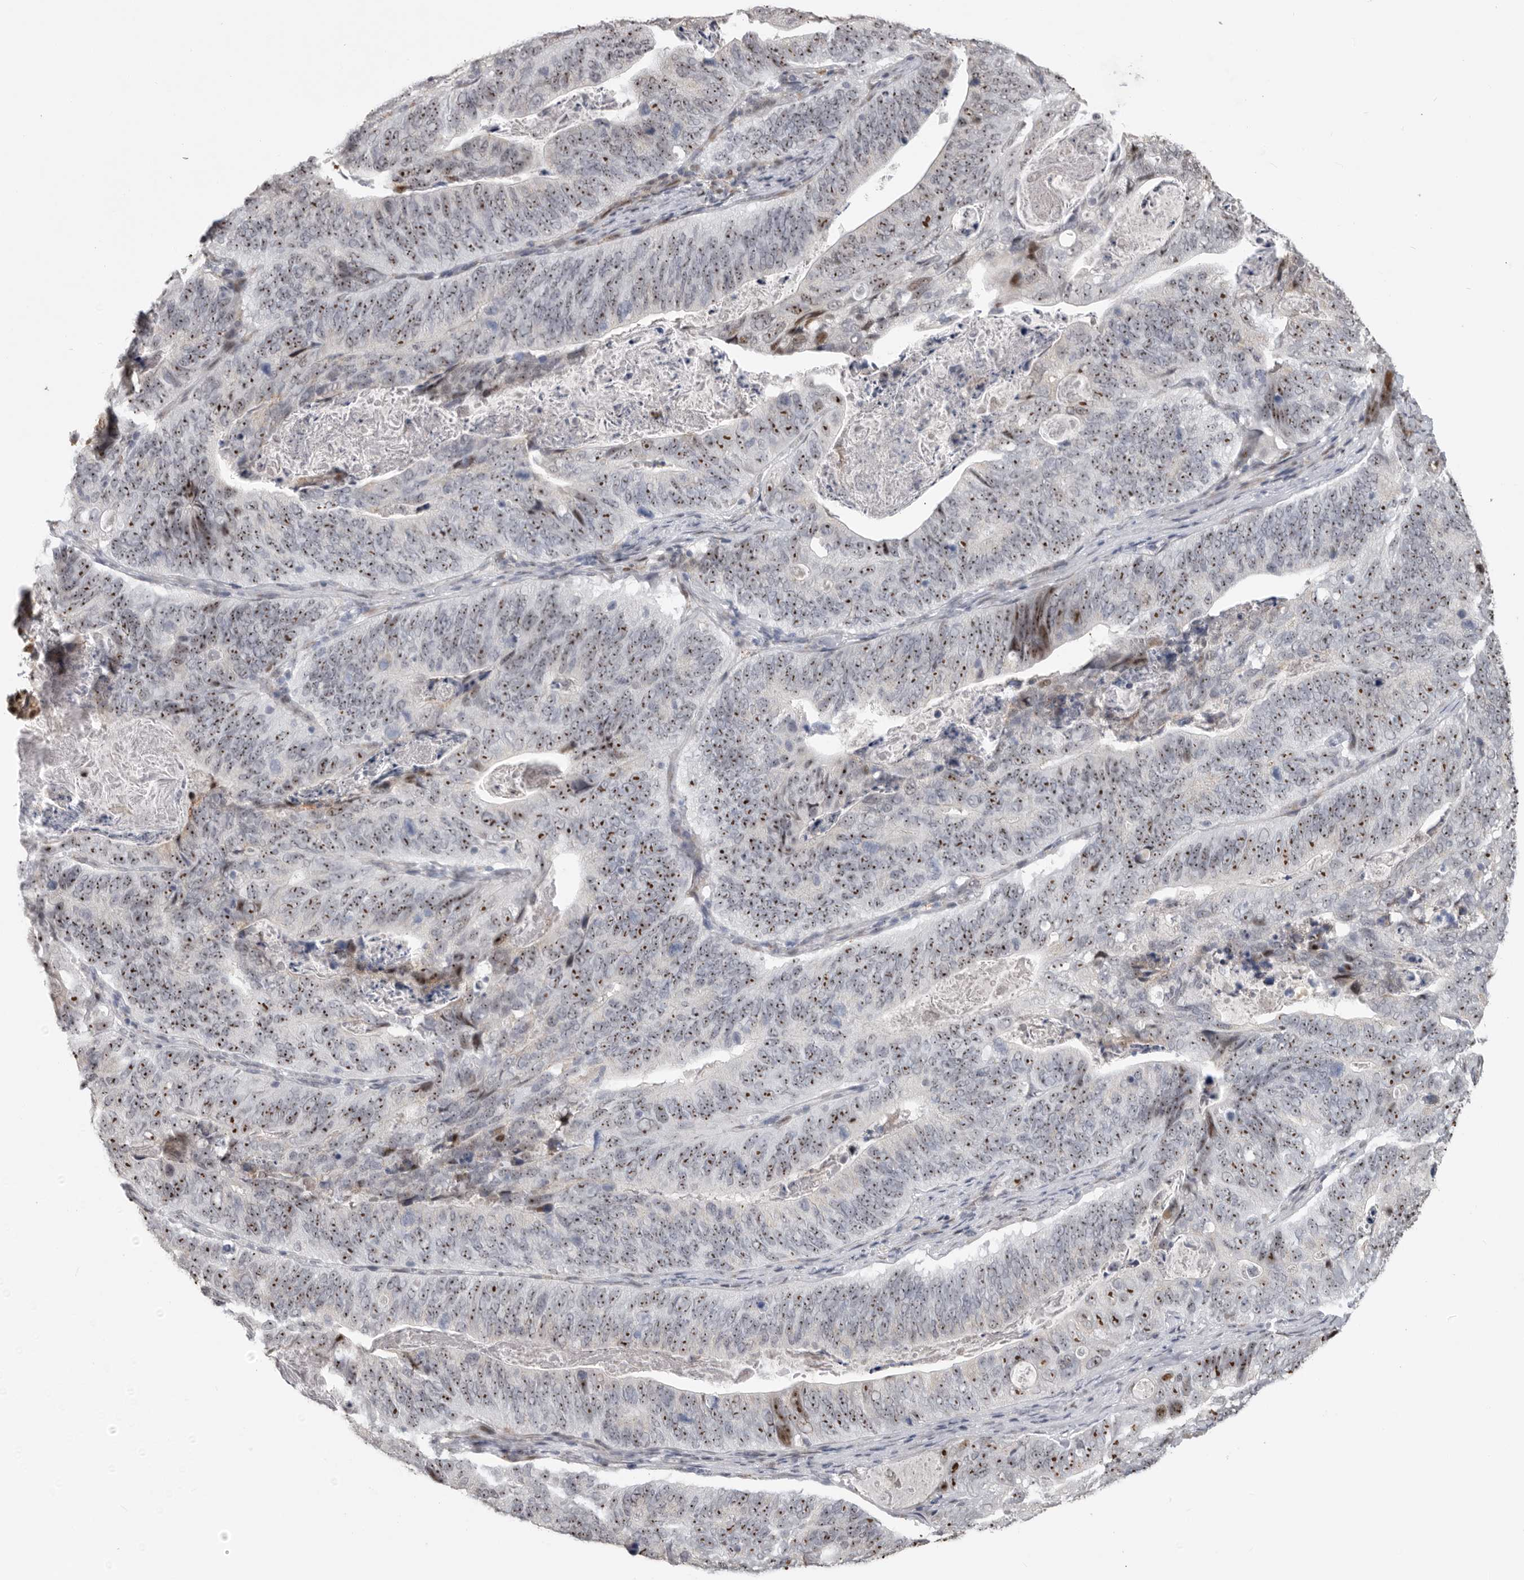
{"staining": {"intensity": "moderate", "quantity": ">75%", "location": "nuclear"}, "tissue": "stomach cancer", "cell_type": "Tumor cells", "image_type": "cancer", "snomed": [{"axis": "morphology", "description": "Normal tissue, NOS"}, {"axis": "morphology", "description": "Adenocarcinoma, NOS"}, {"axis": "topography", "description": "Stomach"}], "caption": "Stomach cancer stained for a protein (brown) demonstrates moderate nuclear positive expression in approximately >75% of tumor cells.", "gene": "PCMTD1", "patient": {"sex": "female", "age": 89}}